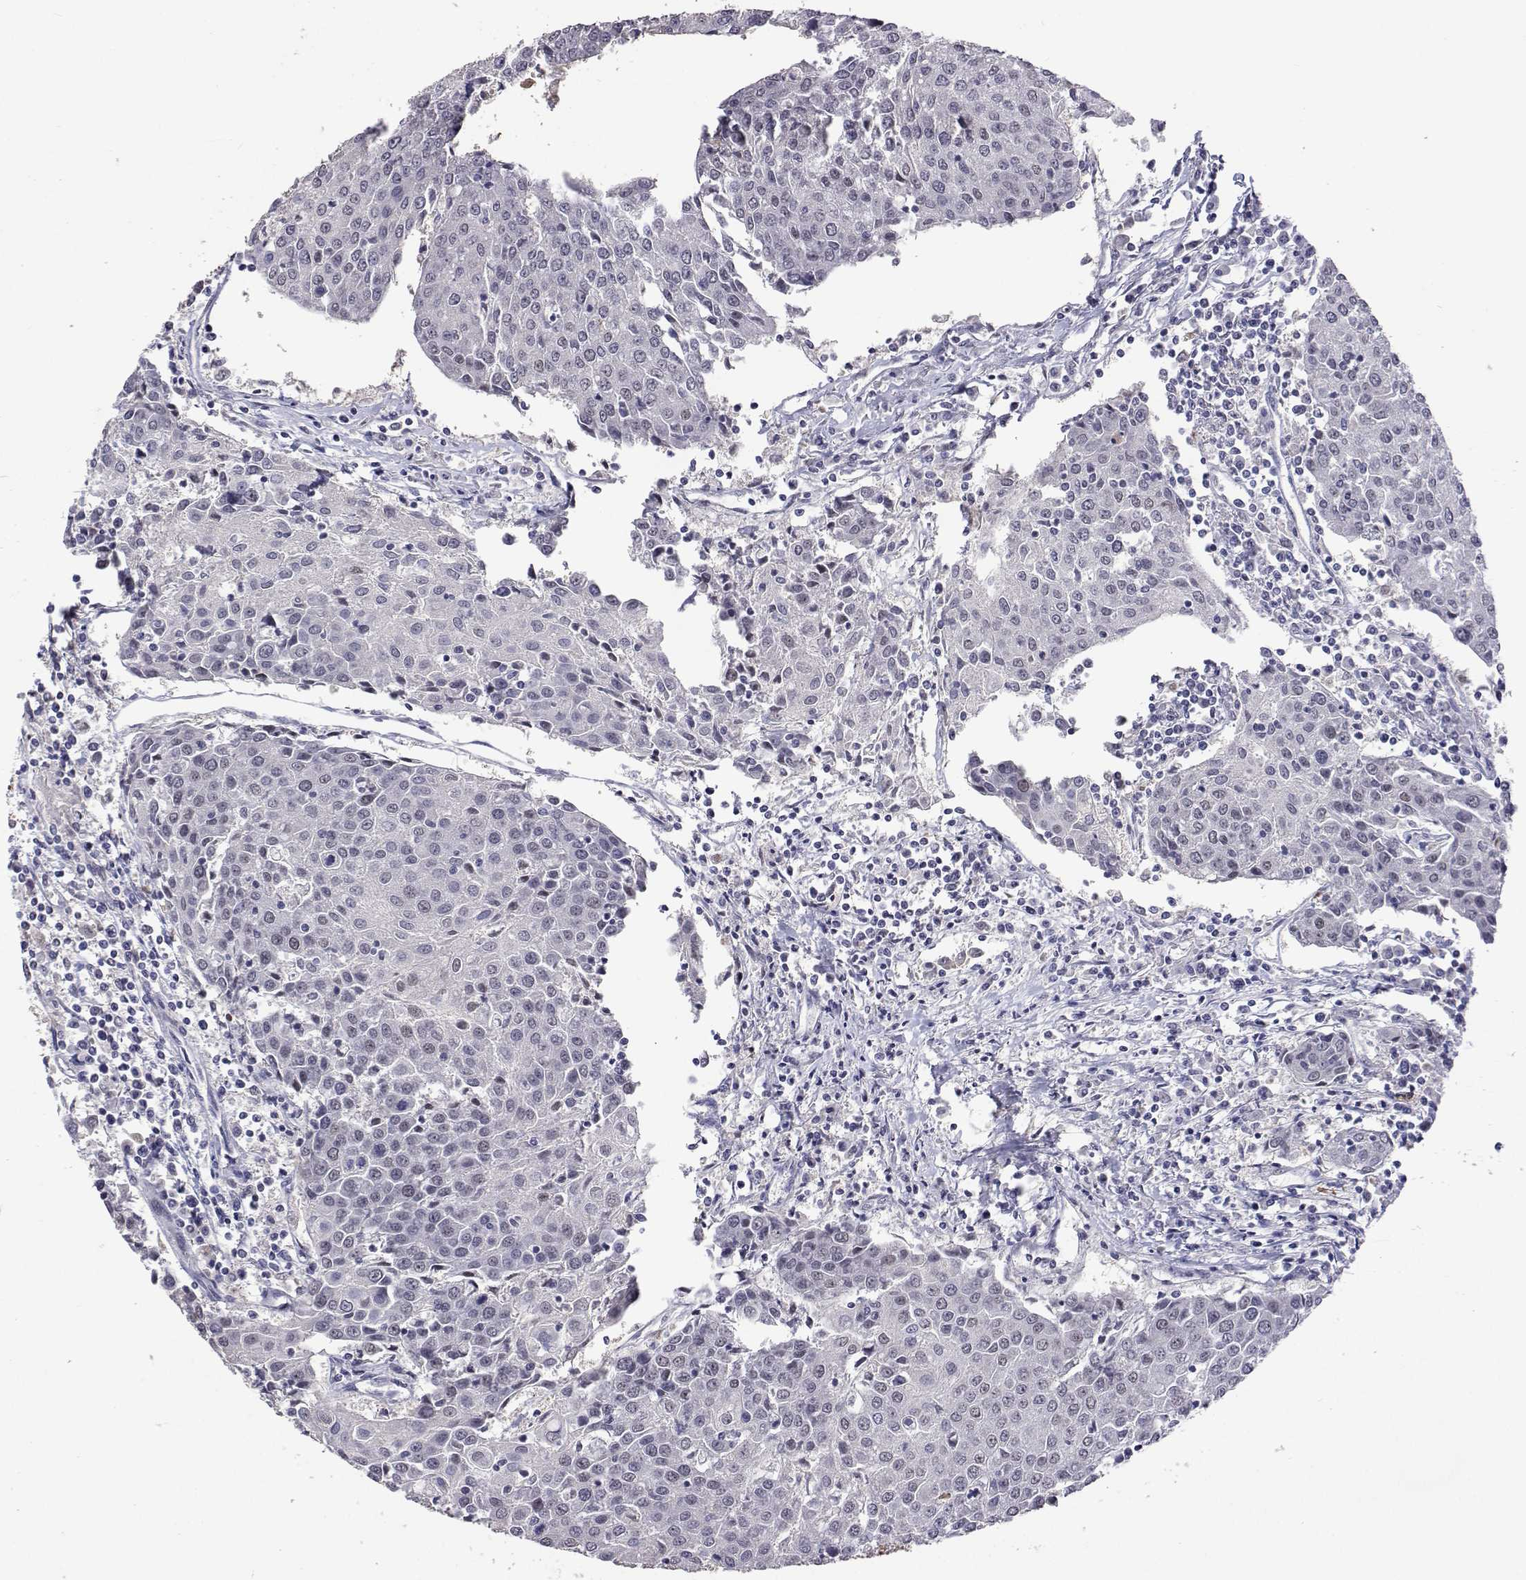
{"staining": {"intensity": "negative", "quantity": "none", "location": "none"}, "tissue": "urothelial cancer", "cell_type": "Tumor cells", "image_type": "cancer", "snomed": [{"axis": "morphology", "description": "Urothelial carcinoma, High grade"}, {"axis": "topography", "description": "Urinary bladder"}], "caption": "Immunohistochemistry (IHC) image of human urothelial carcinoma (high-grade) stained for a protein (brown), which shows no expression in tumor cells.", "gene": "HNRNPA0", "patient": {"sex": "female", "age": 85}}